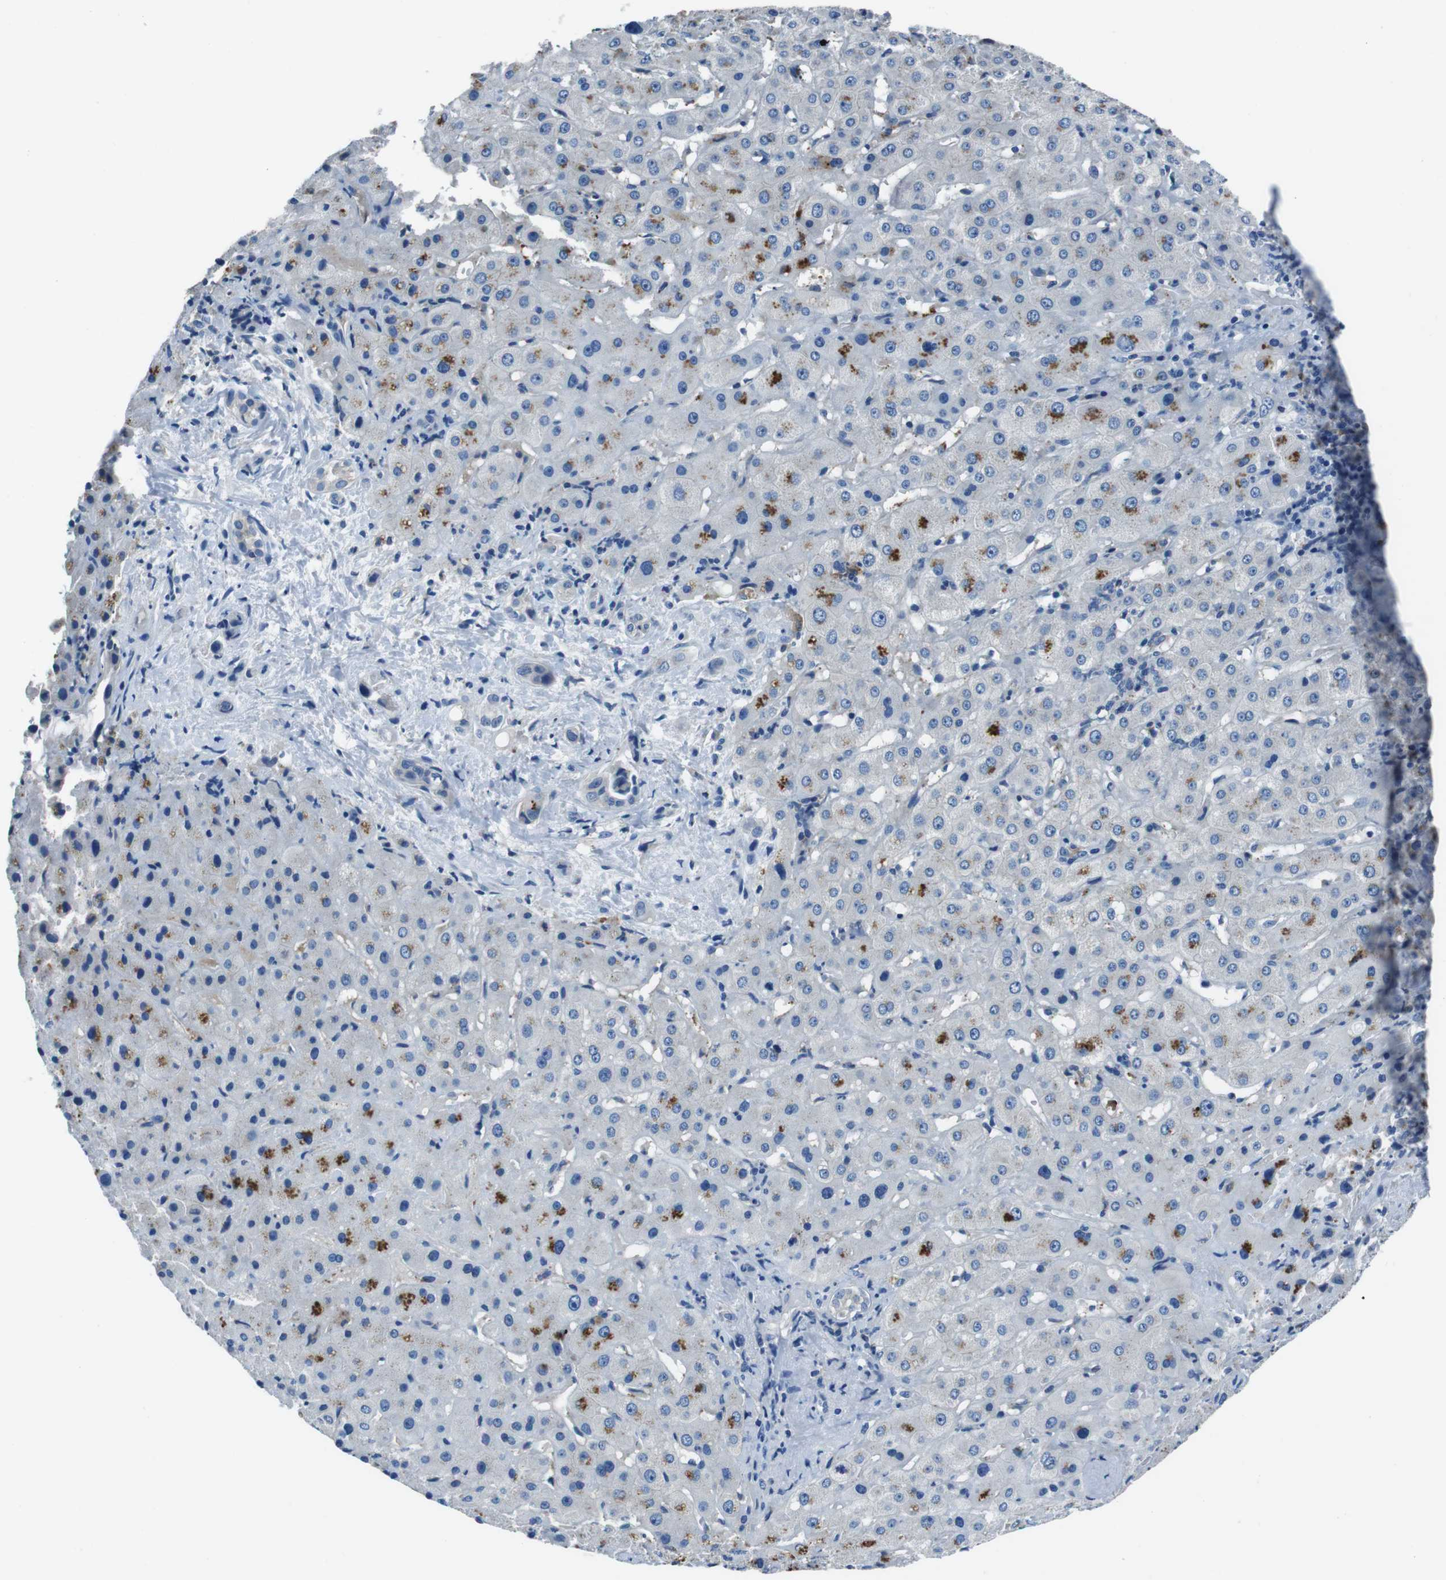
{"staining": {"intensity": "negative", "quantity": "none", "location": "none"}, "tissue": "liver cancer", "cell_type": "Tumor cells", "image_type": "cancer", "snomed": [{"axis": "morphology", "description": "Cholangiocarcinoma"}, {"axis": "topography", "description": "Liver"}], "caption": "This is an IHC photomicrograph of liver cancer. There is no staining in tumor cells.", "gene": "TULP3", "patient": {"sex": "female", "age": 65}}